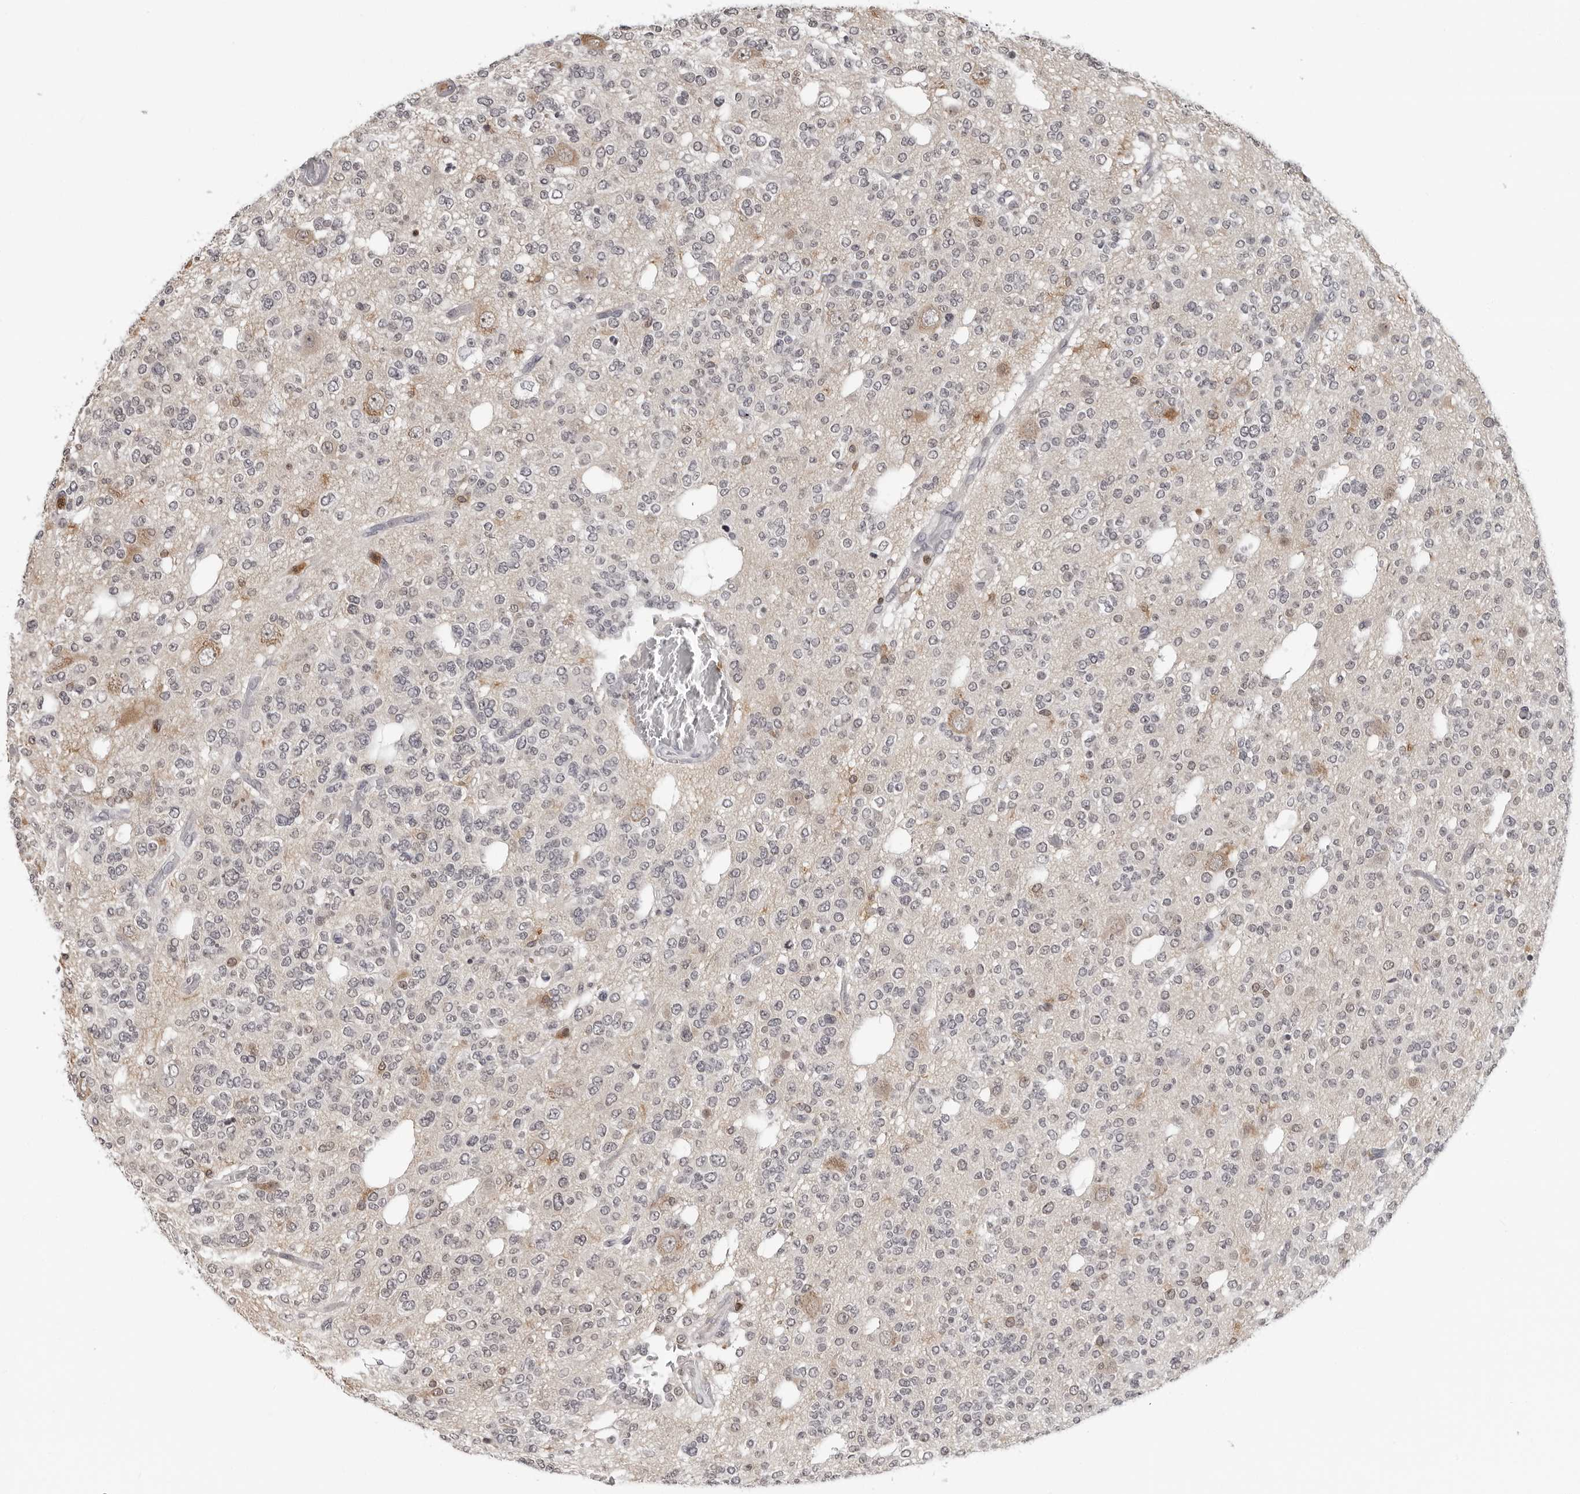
{"staining": {"intensity": "negative", "quantity": "none", "location": "none"}, "tissue": "glioma", "cell_type": "Tumor cells", "image_type": "cancer", "snomed": [{"axis": "morphology", "description": "Glioma, malignant, Low grade"}, {"axis": "topography", "description": "Brain"}], "caption": "This histopathology image is of low-grade glioma (malignant) stained with immunohistochemistry (IHC) to label a protein in brown with the nuclei are counter-stained blue. There is no staining in tumor cells.", "gene": "HSPH1", "patient": {"sex": "male", "age": 38}}